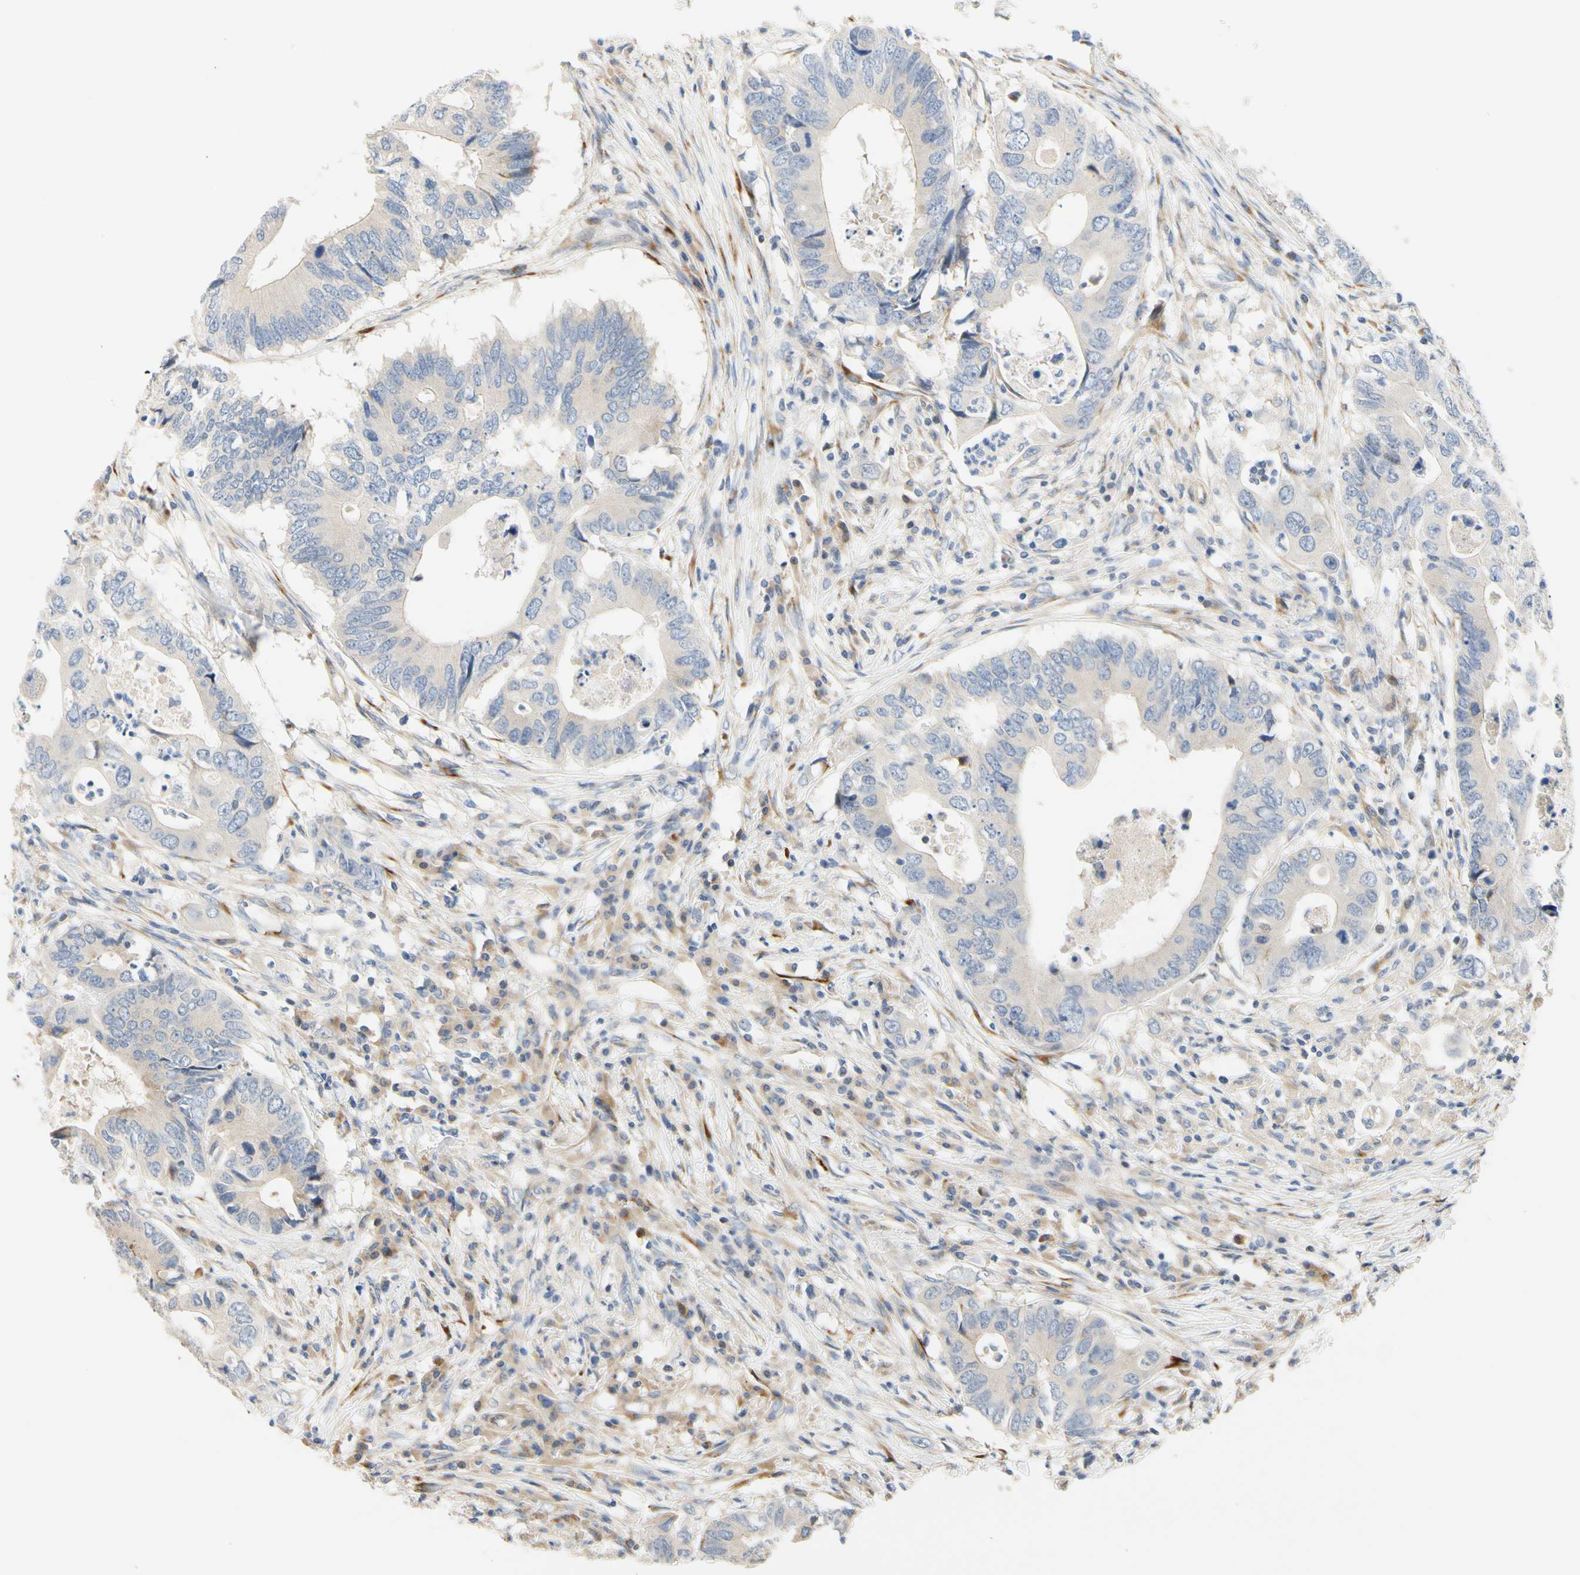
{"staining": {"intensity": "negative", "quantity": "none", "location": "none"}, "tissue": "colorectal cancer", "cell_type": "Tumor cells", "image_type": "cancer", "snomed": [{"axis": "morphology", "description": "Adenocarcinoma, NOS"}, {"axis": "topography", "description": "Colon"}], "caption": "Immunohistochemistry photomicrograph of neoplastic tissue: human colorectal cancer (adenocarcinoma) stained with DAB (3,3'-diaminobenzidine) reveals no significant protein staining in tumor cells.", "gene": "ZNF236", "patient": {"sex": "male", "age": 71}}